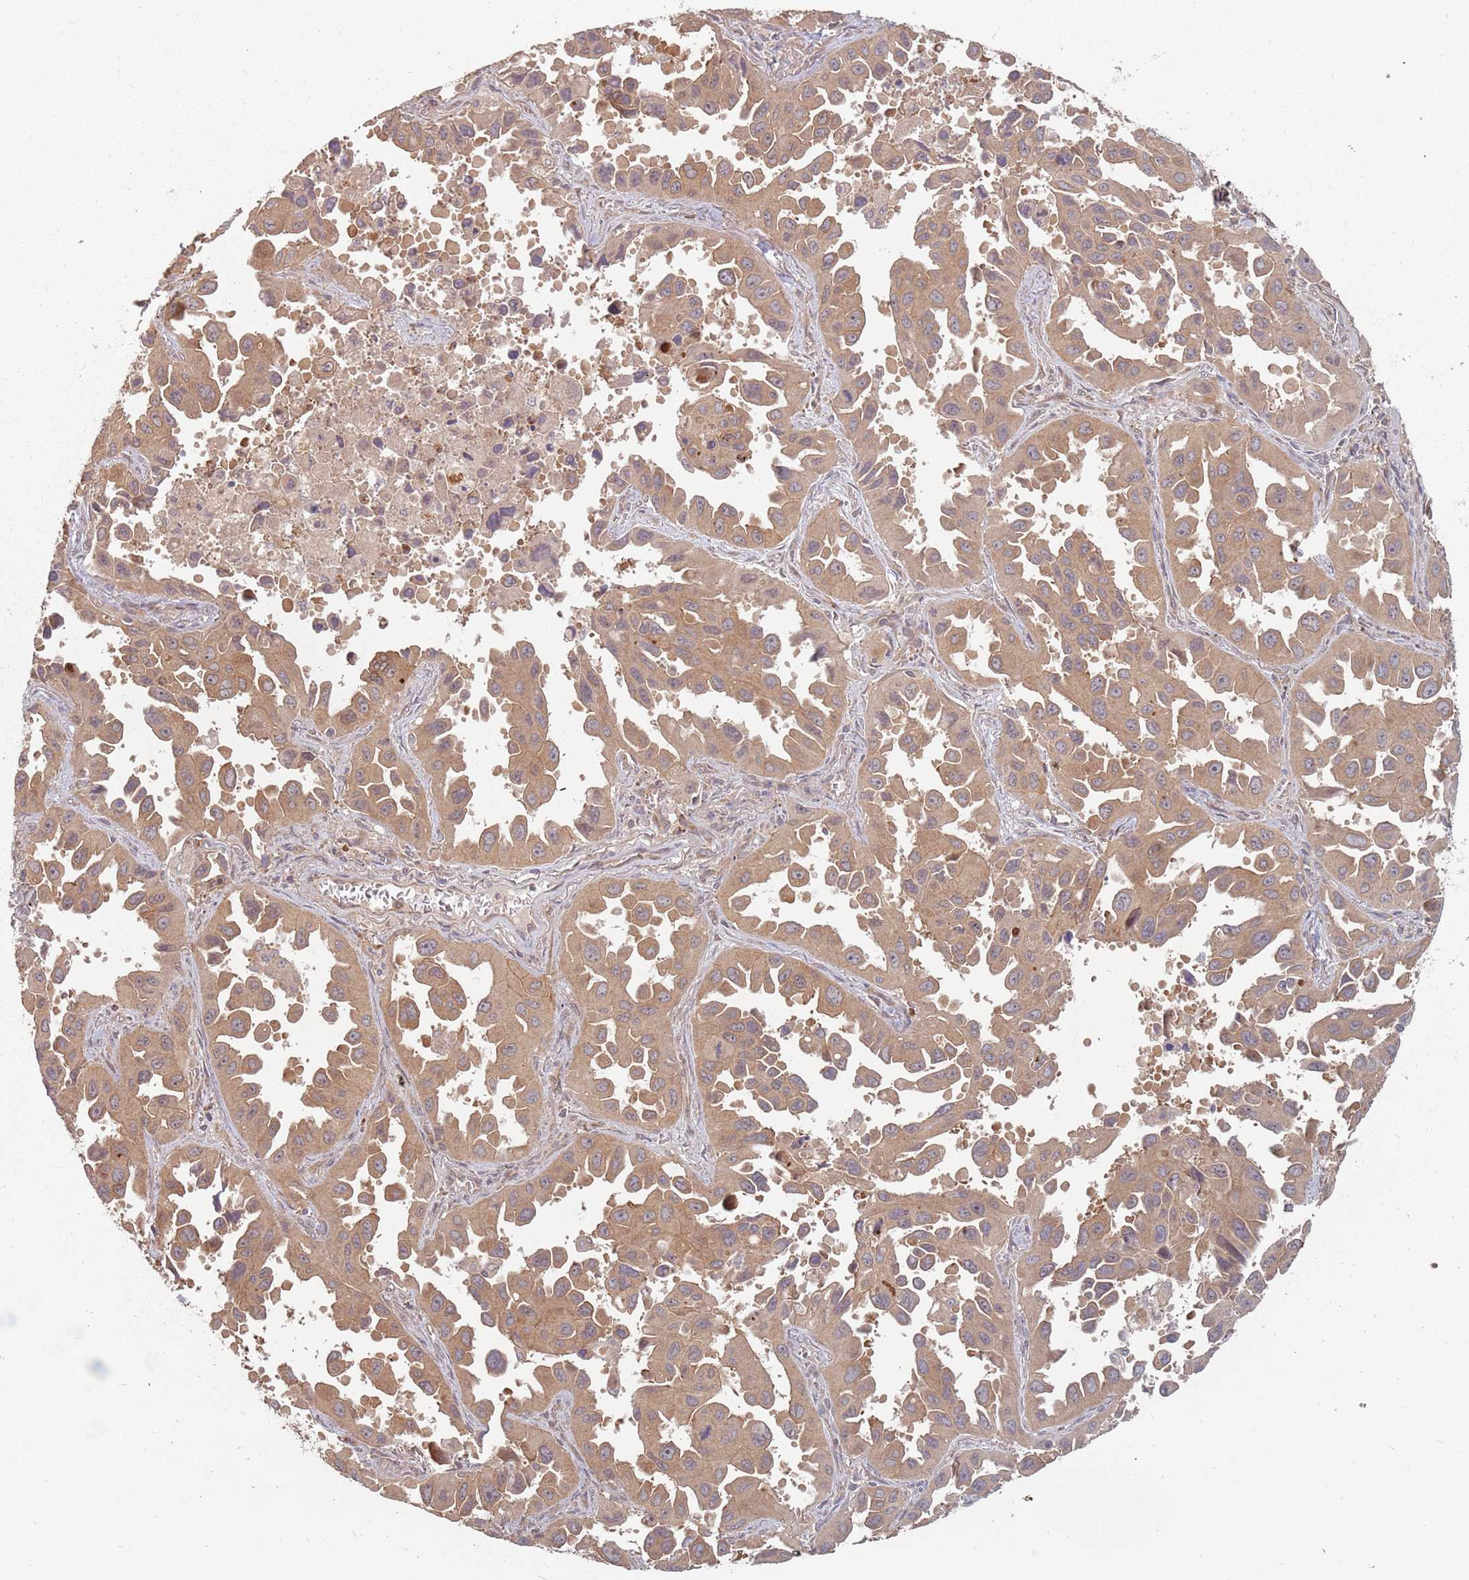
{"staining": {"intensity": "moderate", "quantity": ">75%", "location": "cytoplasmic/membranous"}, "tissue": "lung cancer", "cell_type": "Tumor cells", "image_type": "cancer", "snomed": [{"axis": "morphology", "description": "Adenocarcinoma, NOS"}, {"axis": "topography", "description": "Lung"}], "caption": "Immunohistochemistry micrograph of neoplastic tissue: lung cancer (adenocarcinoma) stained using immunohistochemistry (IHC) exhibits medium levels of moderate protein expression localized specifically in the cytoplasmic/membranous of tumor cells, appearing as a cytoplasmic/membranous brown color.", "gene": "C3orf14", "patient": {"sex": "male", "age": 66}}